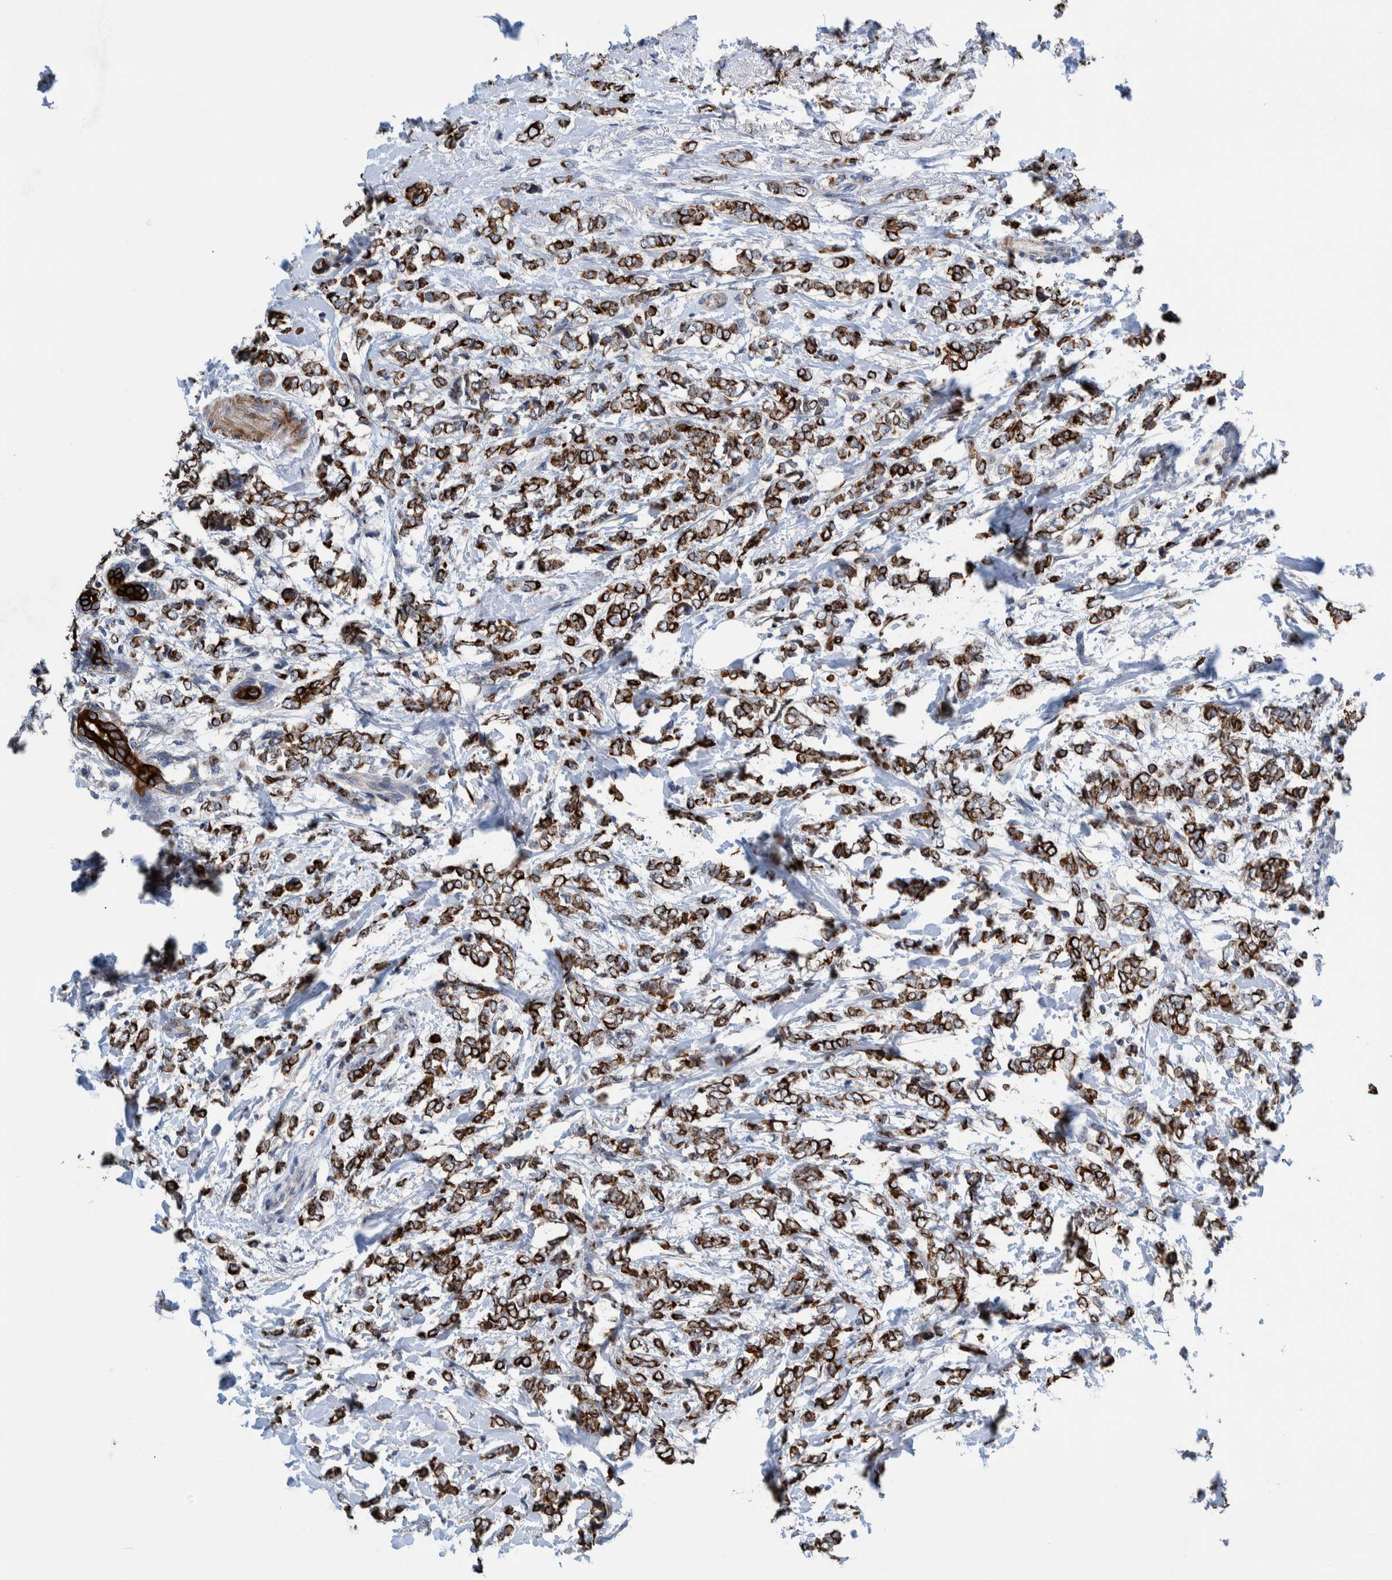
{"staining": {"intensity": "strong", "quantity": ">75%", "location": "cytoplasmic/membranous"}, "tissue": "breast cancer", "cell_type": "Tumor cells", "image_type": "cancer", "snomed": [{"axis": "morphology", "description": "Normal tissue, NOS"}, {"axis": "morphology", "description": "Lobular carcinoma"}, {"axis": "topography", "description": "Breast"}], "caption": "The histopathology image shows immunohistochemical staining of breast cancer. There is strong cytoplasmic/membranous expression is seen in approximately >75% of tumor cells.", "gene": "MKS1", "patient": {"sex": "female", "age": 47}}